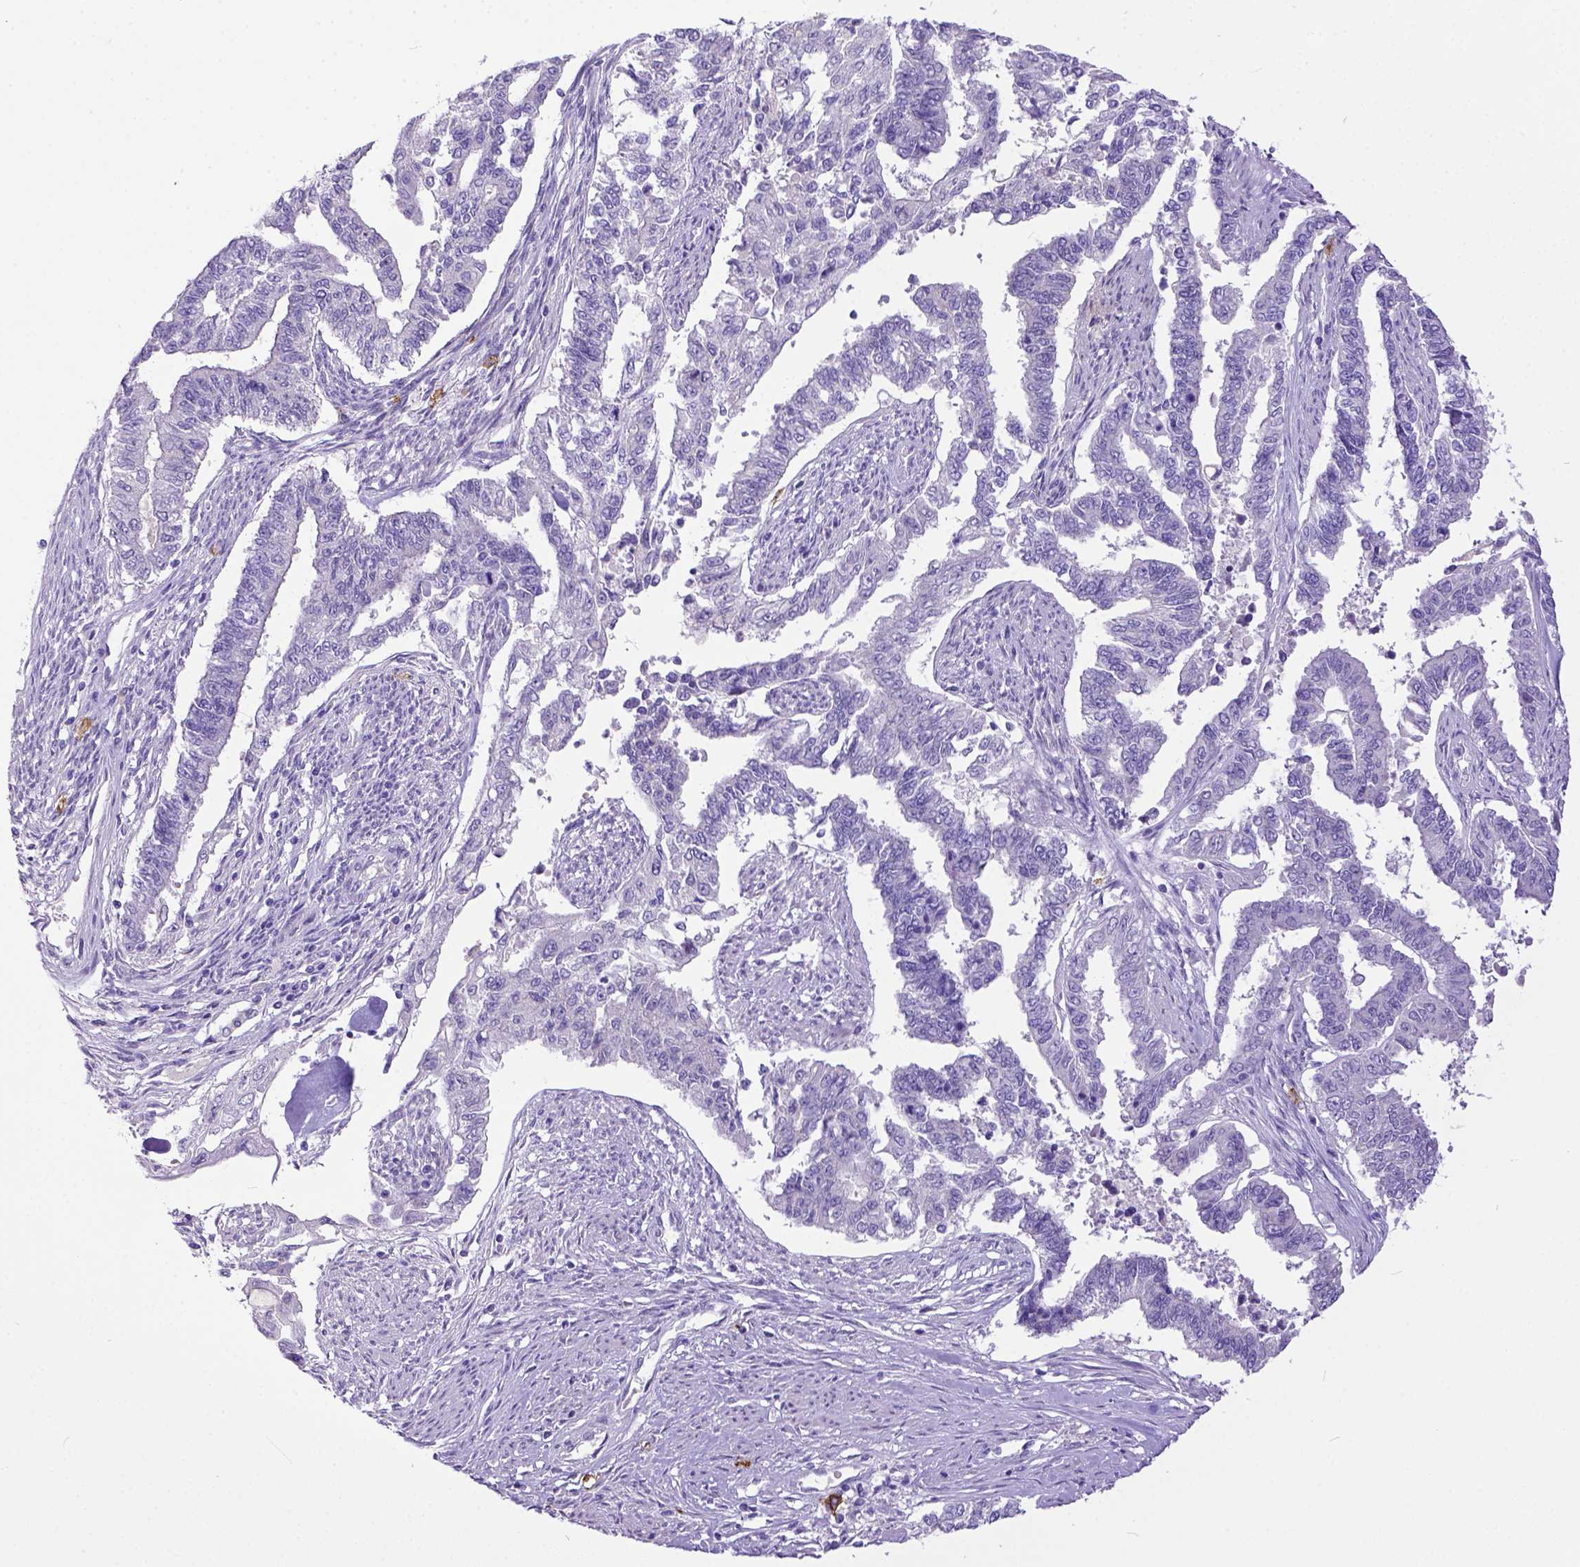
{"staining": {"intensity": "negative", "quantity": "none", "location": "none"}, "tissue": "endometrial cancer", "cell_type": "Tumor cells", "image_type": "cancer", "snomed": [{"axis": "morphology", "description": "Adenocarcinoma, NOS"}, {"axis": "topography", "description": "Uterus"}], "caption": "An IHC image of adenocarcinoma (endometrial) is shown. There is no staining in tumor cells of adenocarcinoma (endometrial).", "gene": "KIT", "patient": {"sex": "female", "age": 59}}